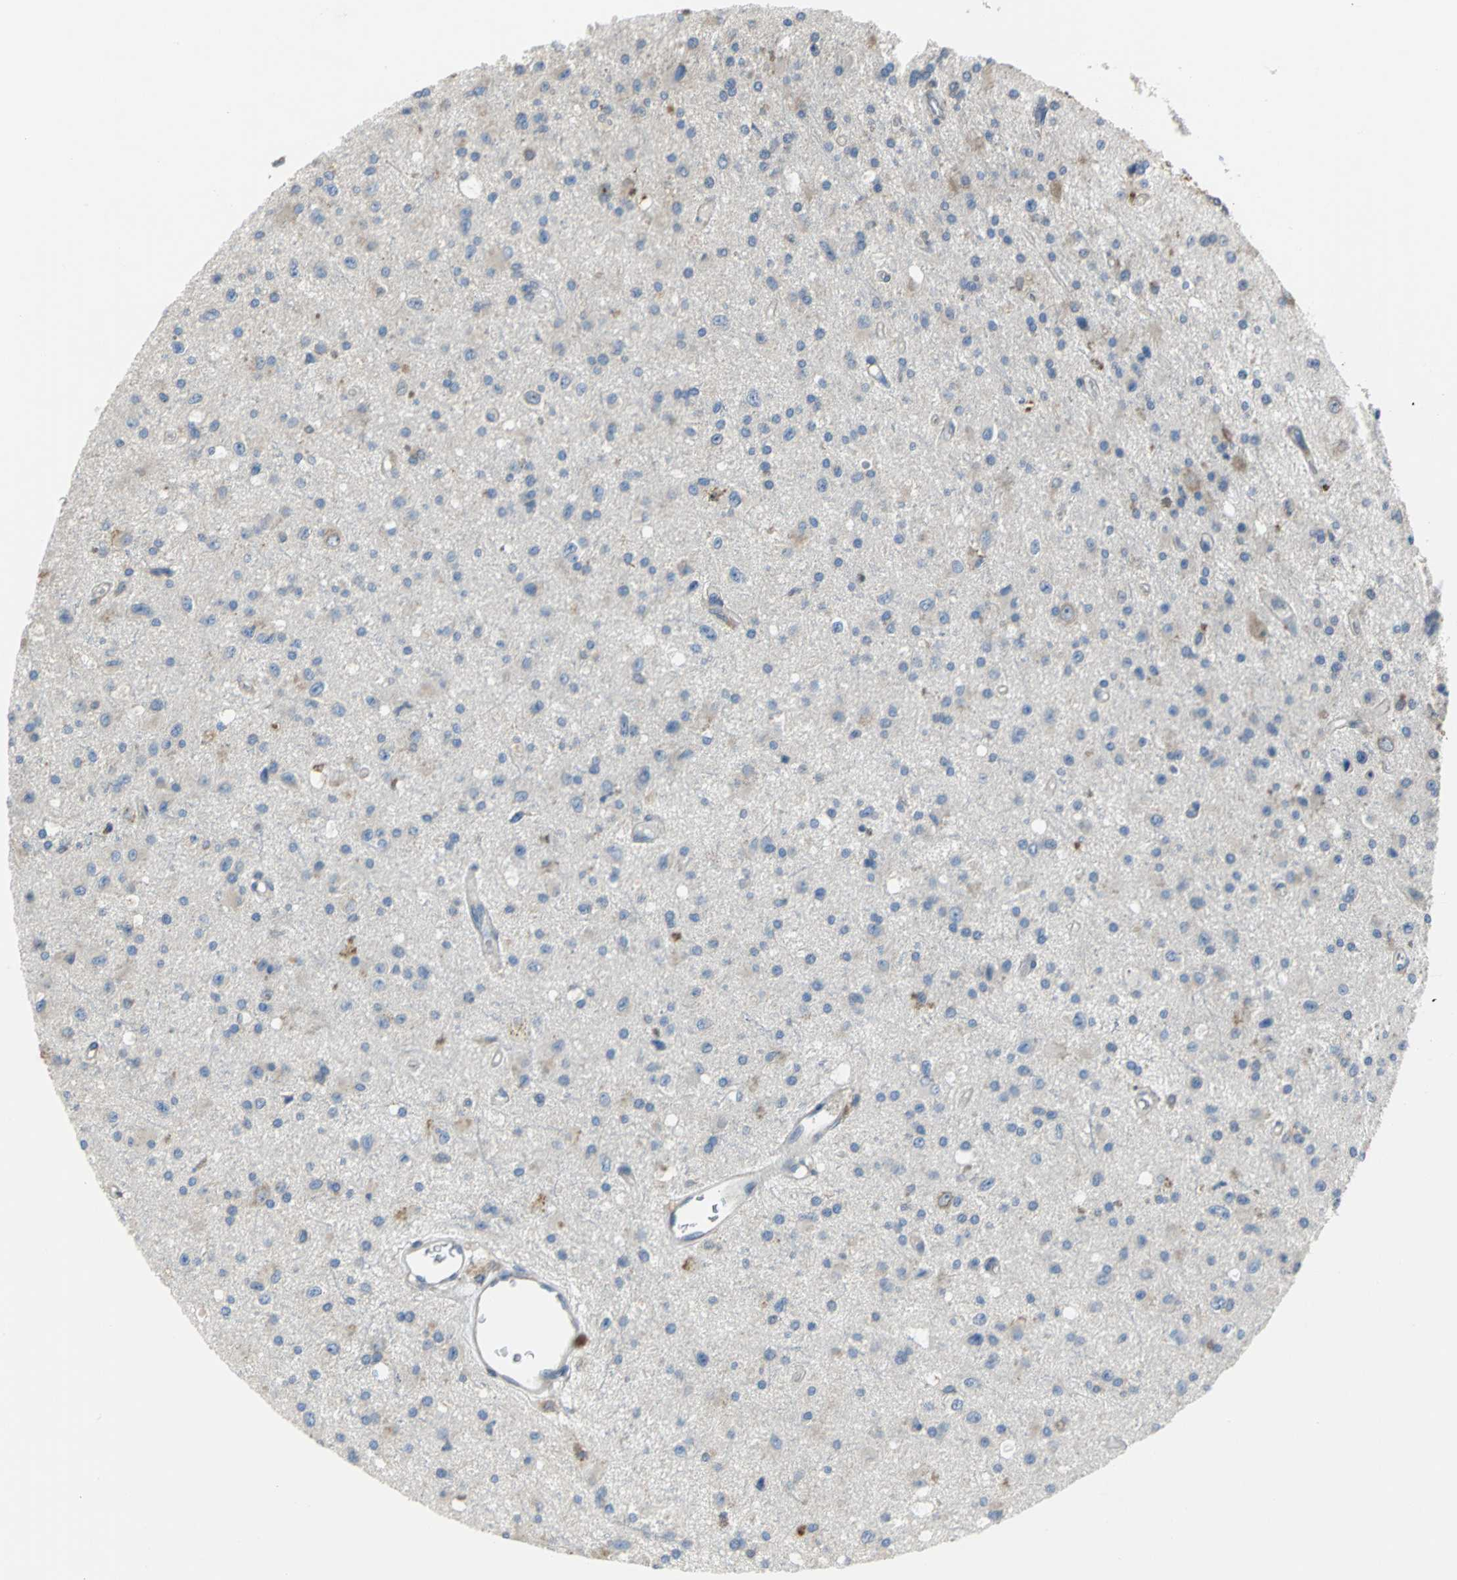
{"staining": {"intensity": "negative", "quantity": "none", "location": "none"}, "tissue": "glioma", "cell_type": "Tumor cells", "image_type": "cancer", "snomed": [{"axis": "morphology", "description": "Glioma, malignant, Low grade"}, {"axis": "topography", "description": "Brain"}], "caption": "Tumor cells are negative for protein expression in human glioma.", "gene": "SDF2L1", "patient": {"sex": "male", "age": 58}}